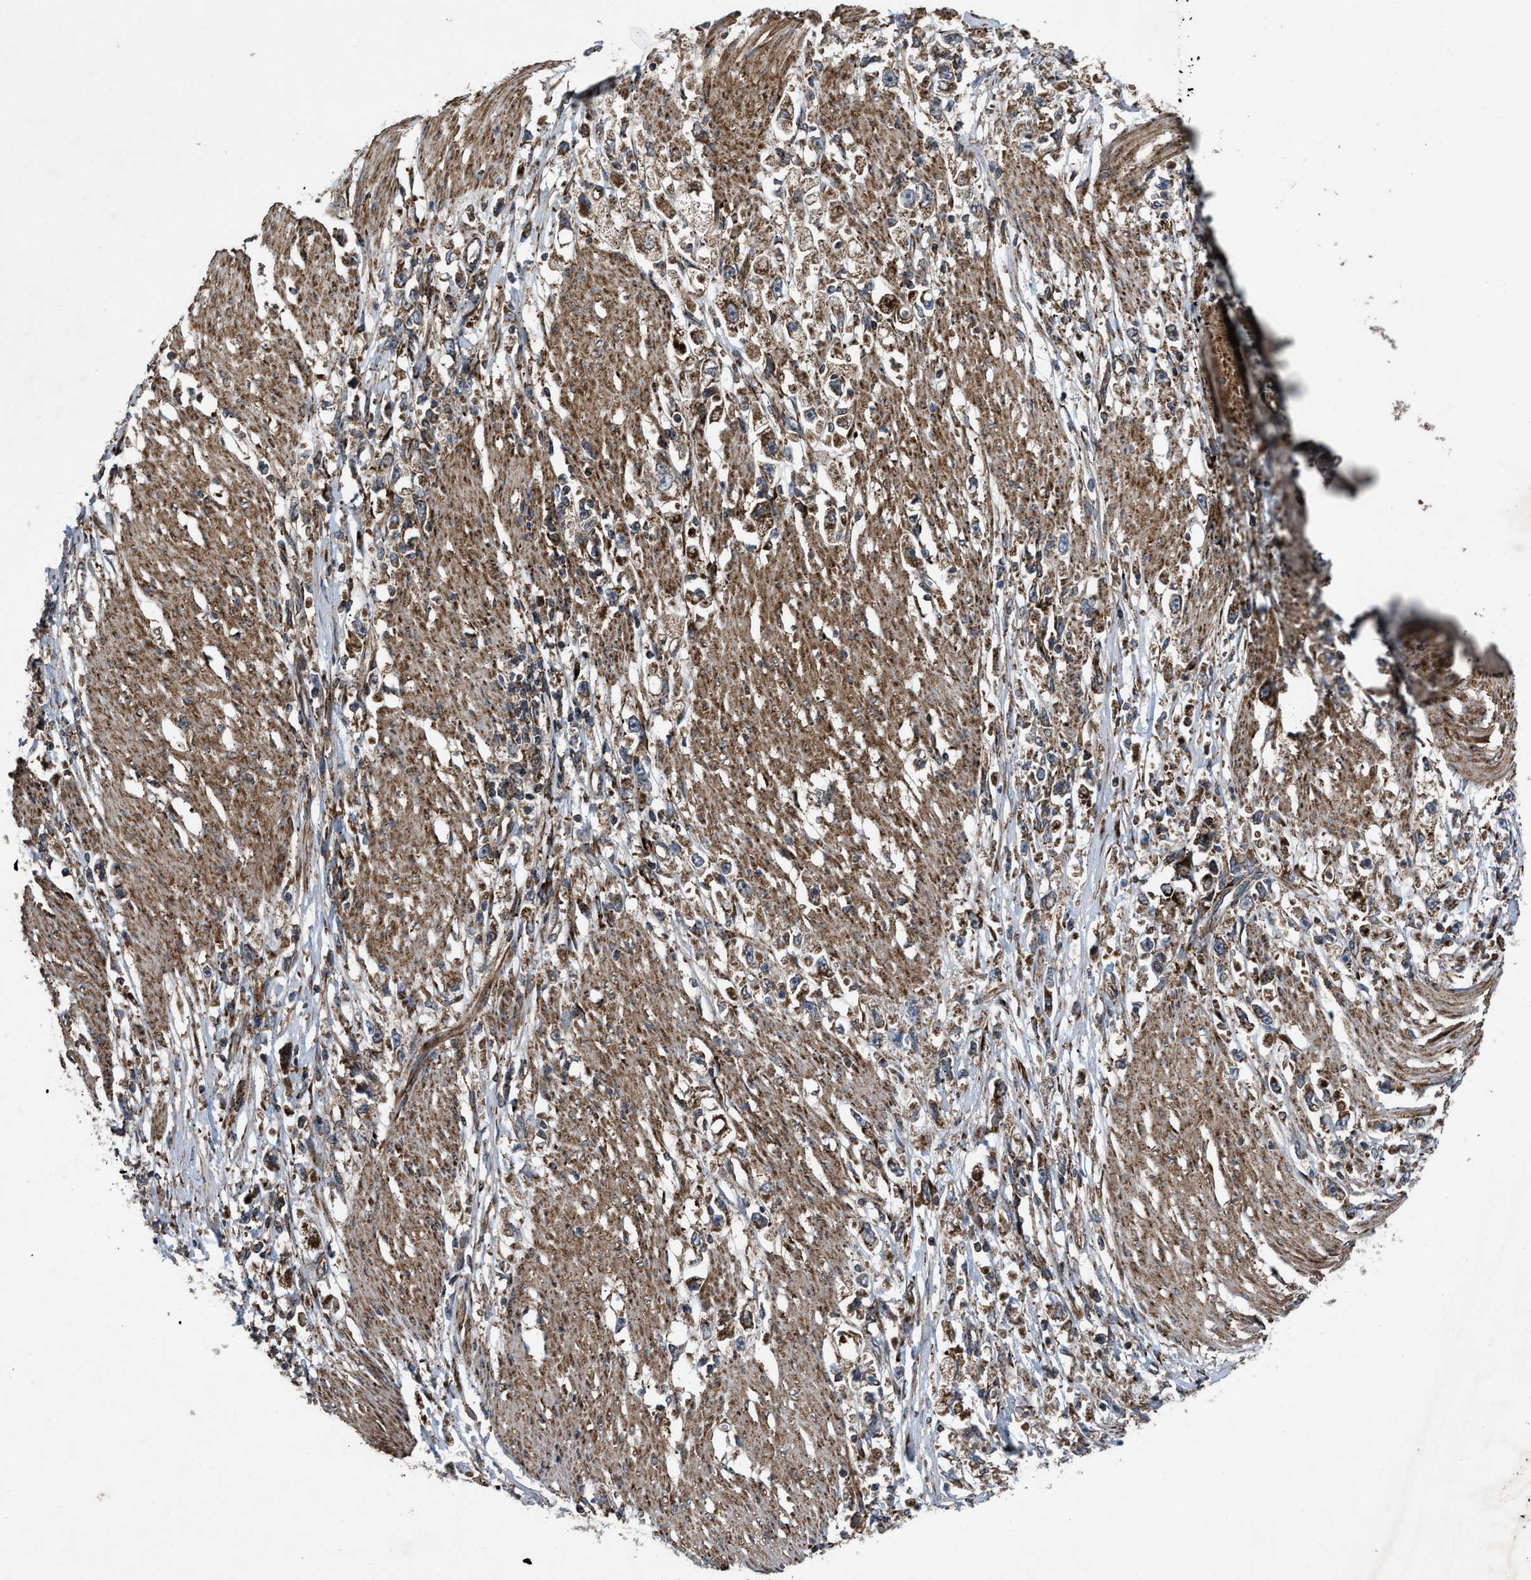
{"staining": {"intensity": "moderate", "quantity": ">75%", "location": "cytoplasmic/membranous"}, "tissue": "stomach cancer", "cell_type": "Tumor cells", "image_type": "cancer", "snomed": [{"axis": "morphology", "description": "Adenocarcinoma, NOS"}, {"axis": "topography", "description": "Stomach"}], "caption": "The photomicrograph displays immunohistochemical staining of stomach adenocarcinoma. There is moderate cytoplasmic/membranous positivity is appreciated in approximately >75% of tumor cells.", "gene": "PER3", "patient": {"sex": "female", "age": 59}}